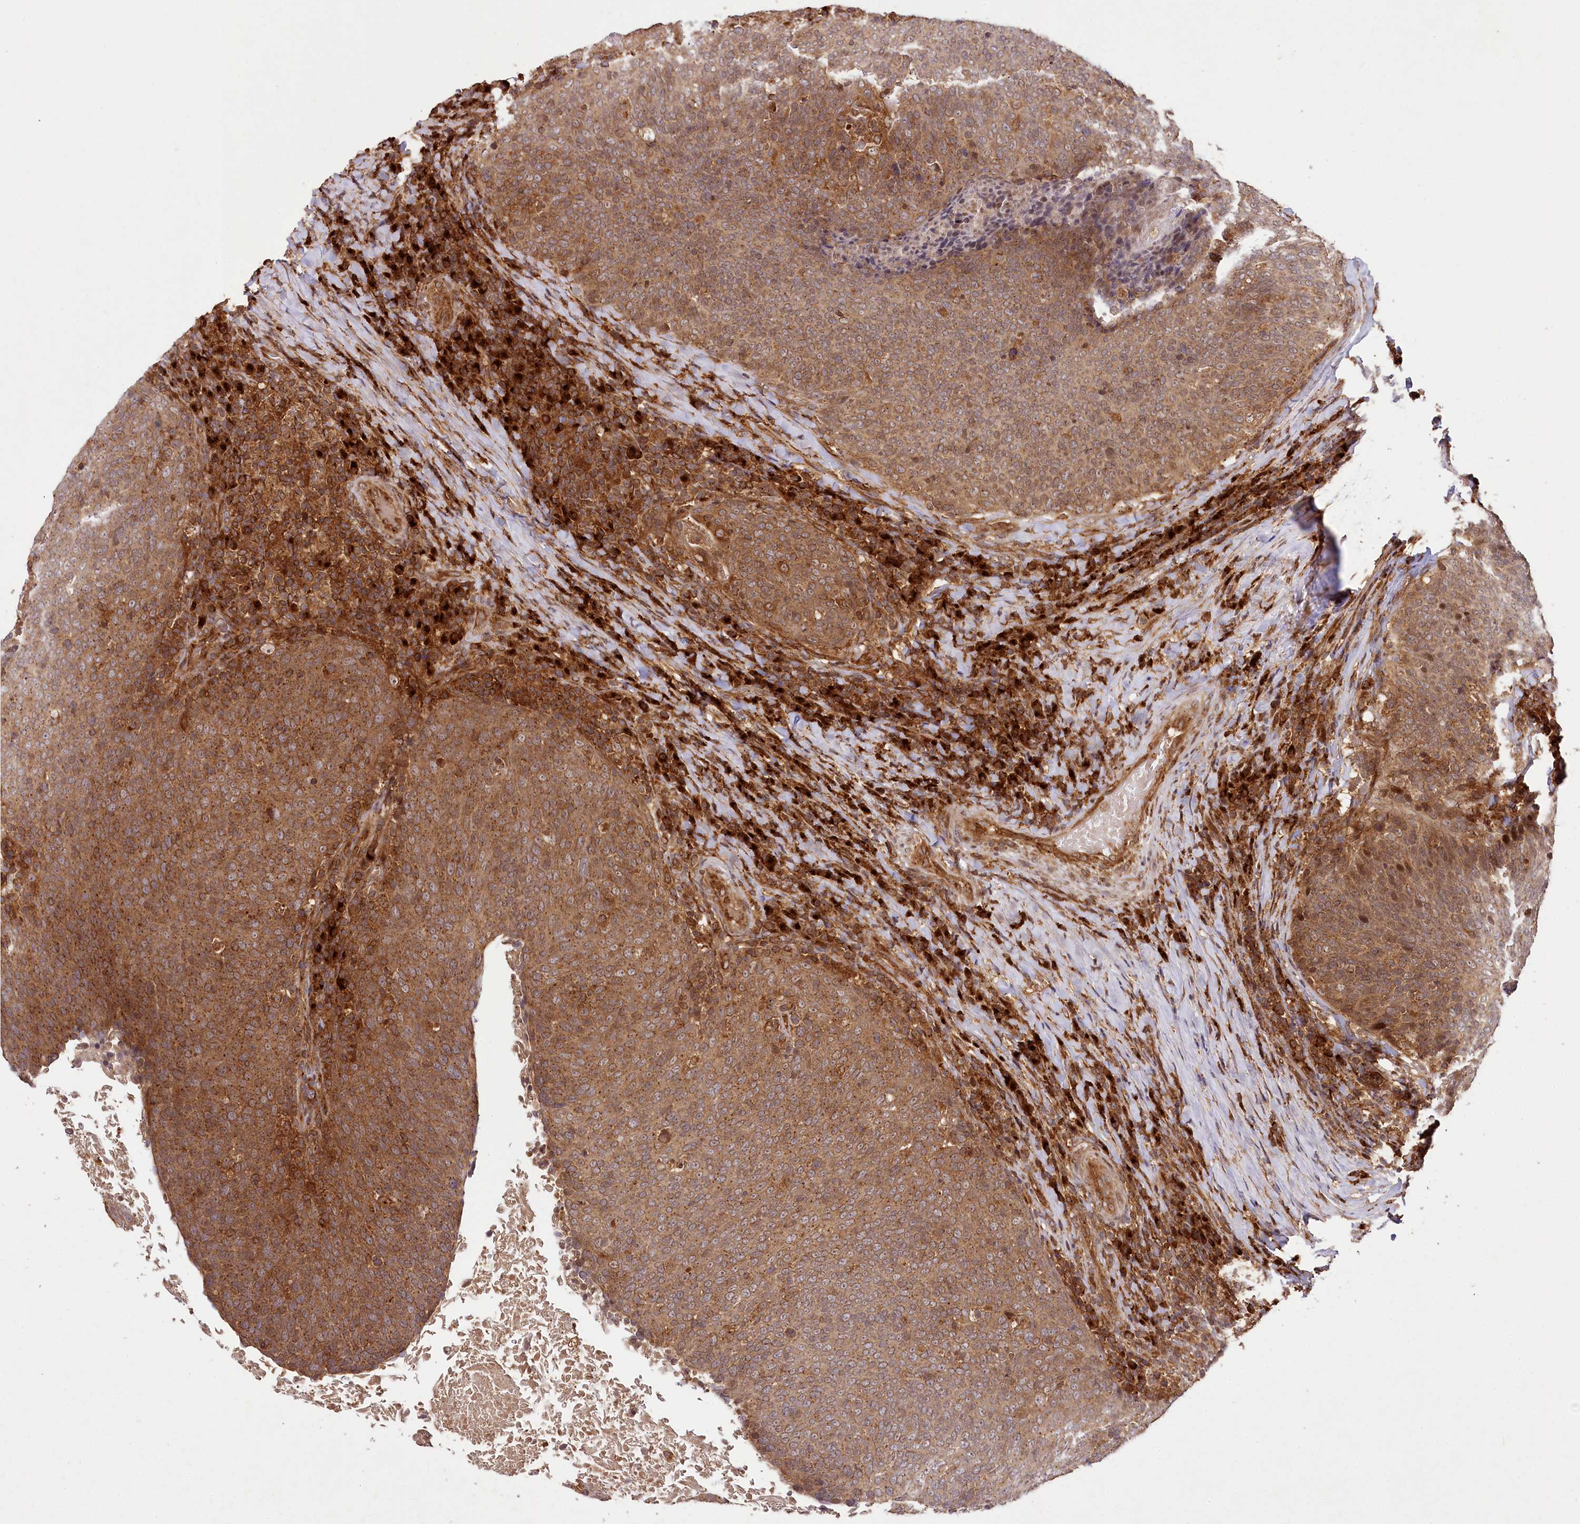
{"staining": {"intensity": "moderate", "quantity": ">75%", "location": "cytoplasmic/membranous"}, "tissue": "head and neck cancer", "cell_type": "Tumor cells", "image_type": "cancer", "snomed": [{"axis": "morphology", "description": "Squamous cell carcinoma, NOS"}, {"axis": "morphology", "description": "Squamous cell carcinoma, metastatic, NOS"}, {"axis": "topography", "description": "Lymph node"}, {"axis": "topography", "description": "Head-Neck"}], "caption": "Immunohistochemistry histopathology image of neoplastic tissue: human head and neck cancer stained using immunohistochemistry (IHC) demonstrates medium levels of moderate protein expression localized specifically in the cytoplasmic/membranous of tumor cells, appearing as a cytoplasmic/membranous brown color.", "gene": "COPG1", "patient": {"sex": "male", "age": 62}}